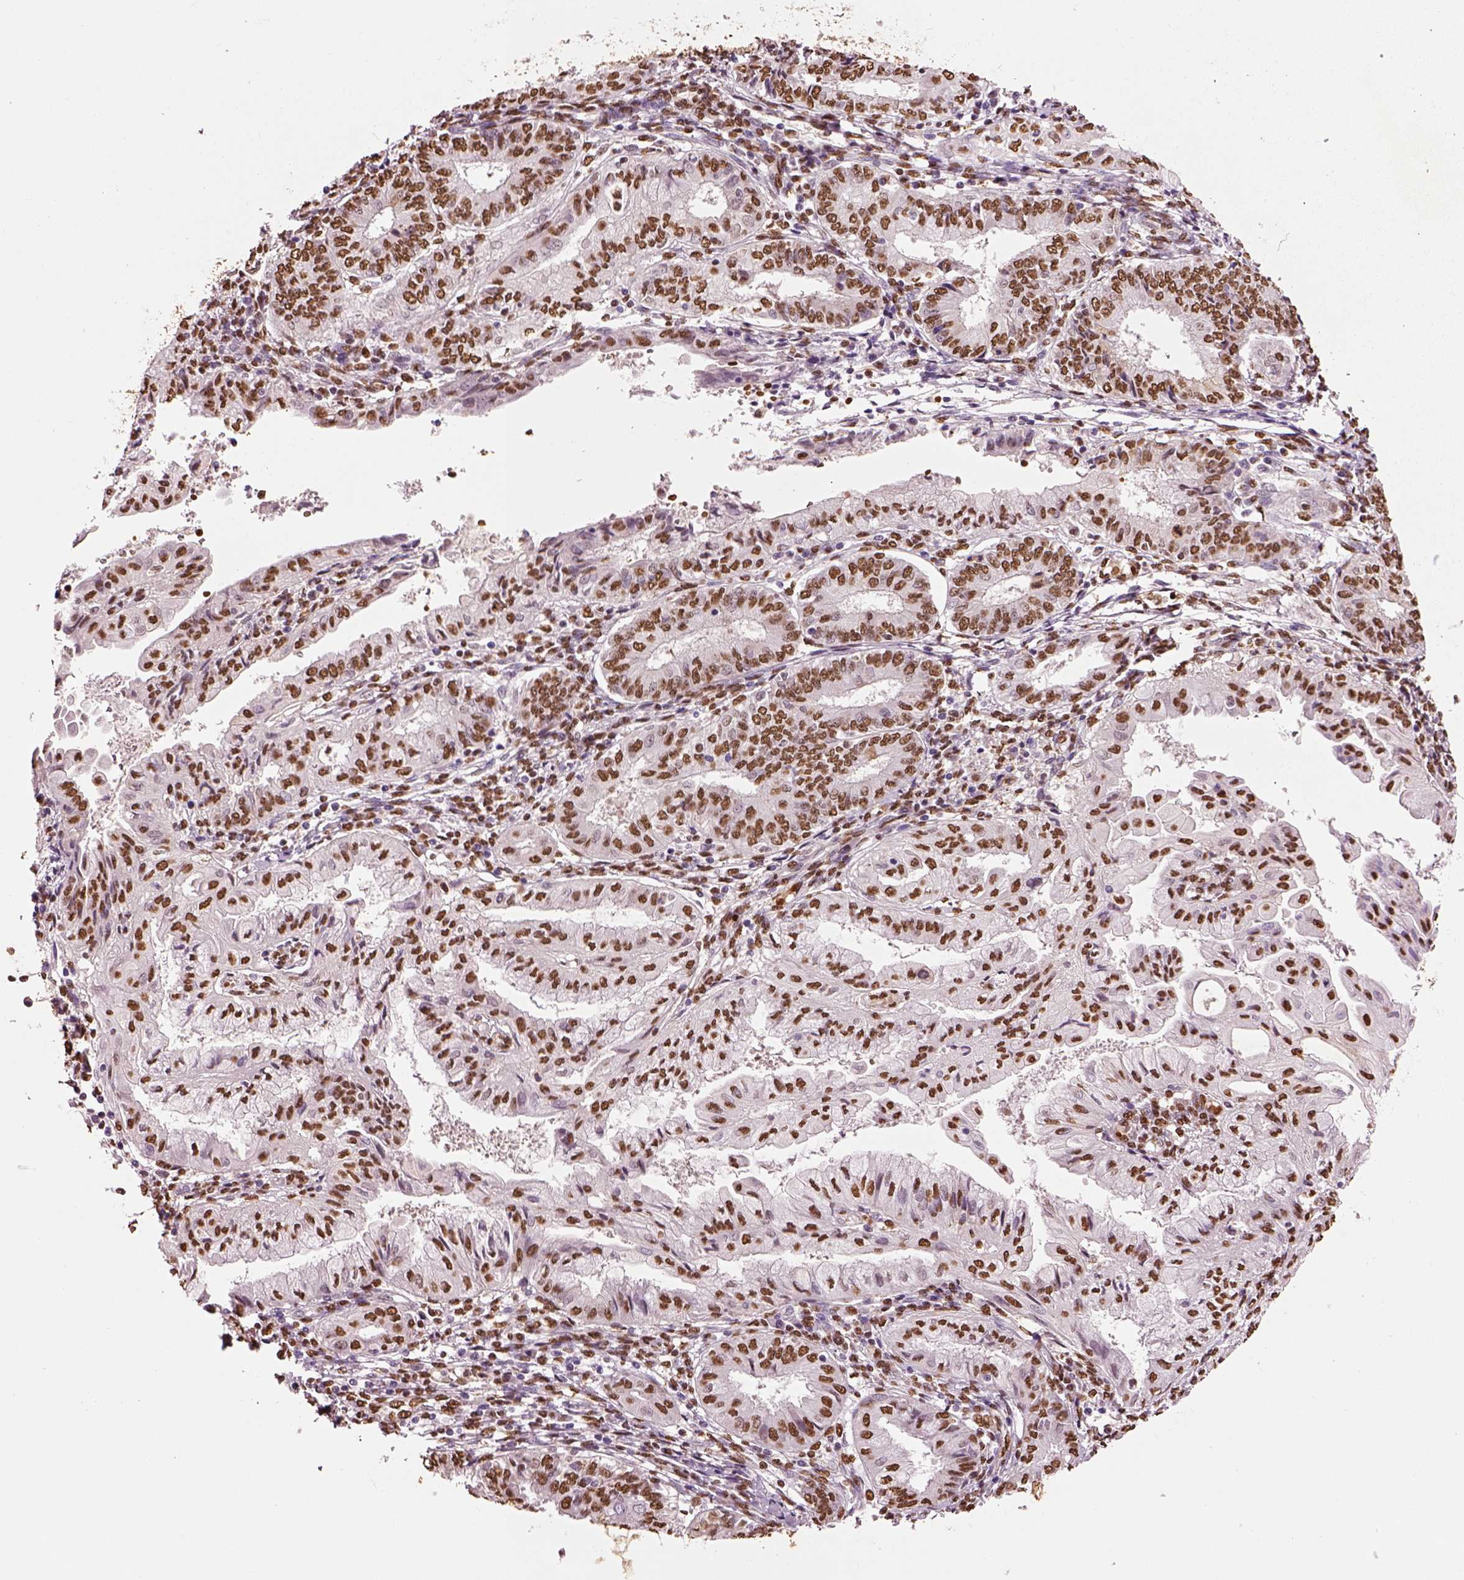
{"staining": {"intensity": "moderate", "quantity": ">75%", "location": "nuclear"}, "tissue": "endometrial cancer", "cell_type": "Tumor cells", "image_type": "cancer", "snomed": [{"axis": "morphology", "description": "Adenocarcinoma, NOS"}, {"axis": "topography", "description": "Endometrium"}], "caption": "Protein analysis of endometrial cancer tissue exhibits moderate nuclear staining in approximately >75% of tumor cells.", "gene": "DDX3X", "patient": {"sex": "female", "age": 68}}